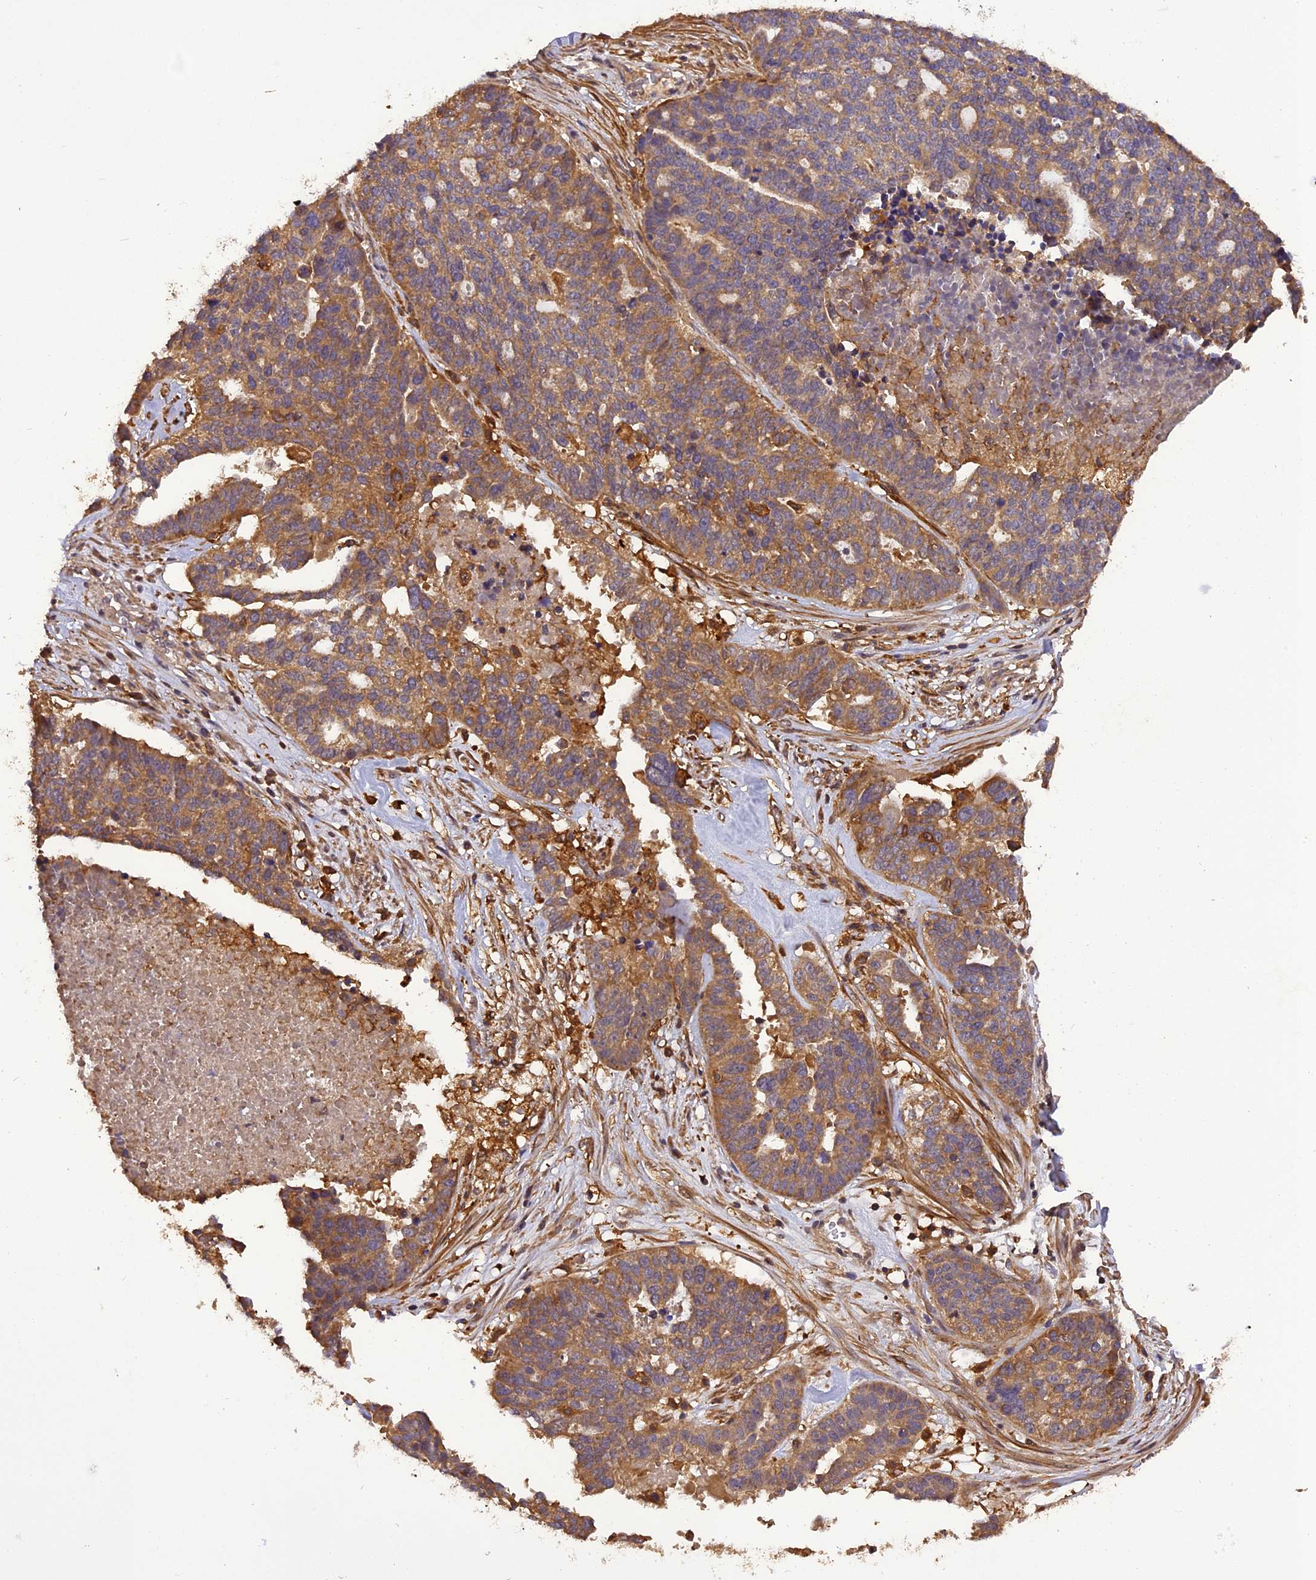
{"staining": {"intensity": "moderate", "quantity": ">75%", "location": "cytoplasmic/membranous"}, "tissue": "ovarian cancer", "cell_type": "Tumor cells", "image_type": "cancer", "snomed": [{"axis": "morphology", "description": "Cystadenocarcinoma, serous, NOS"}, {"axis": "topography", "description": "Ovary"}], "caption": "IHC micrograph of human ovarian cancer stained for a protein (brown), which exhibits medium levels of moderate cytoplasmic/membranous staining in about >75% of tumor cells.", "gene": "STOML1", "patient": {"sex": "female", "age": 59}}